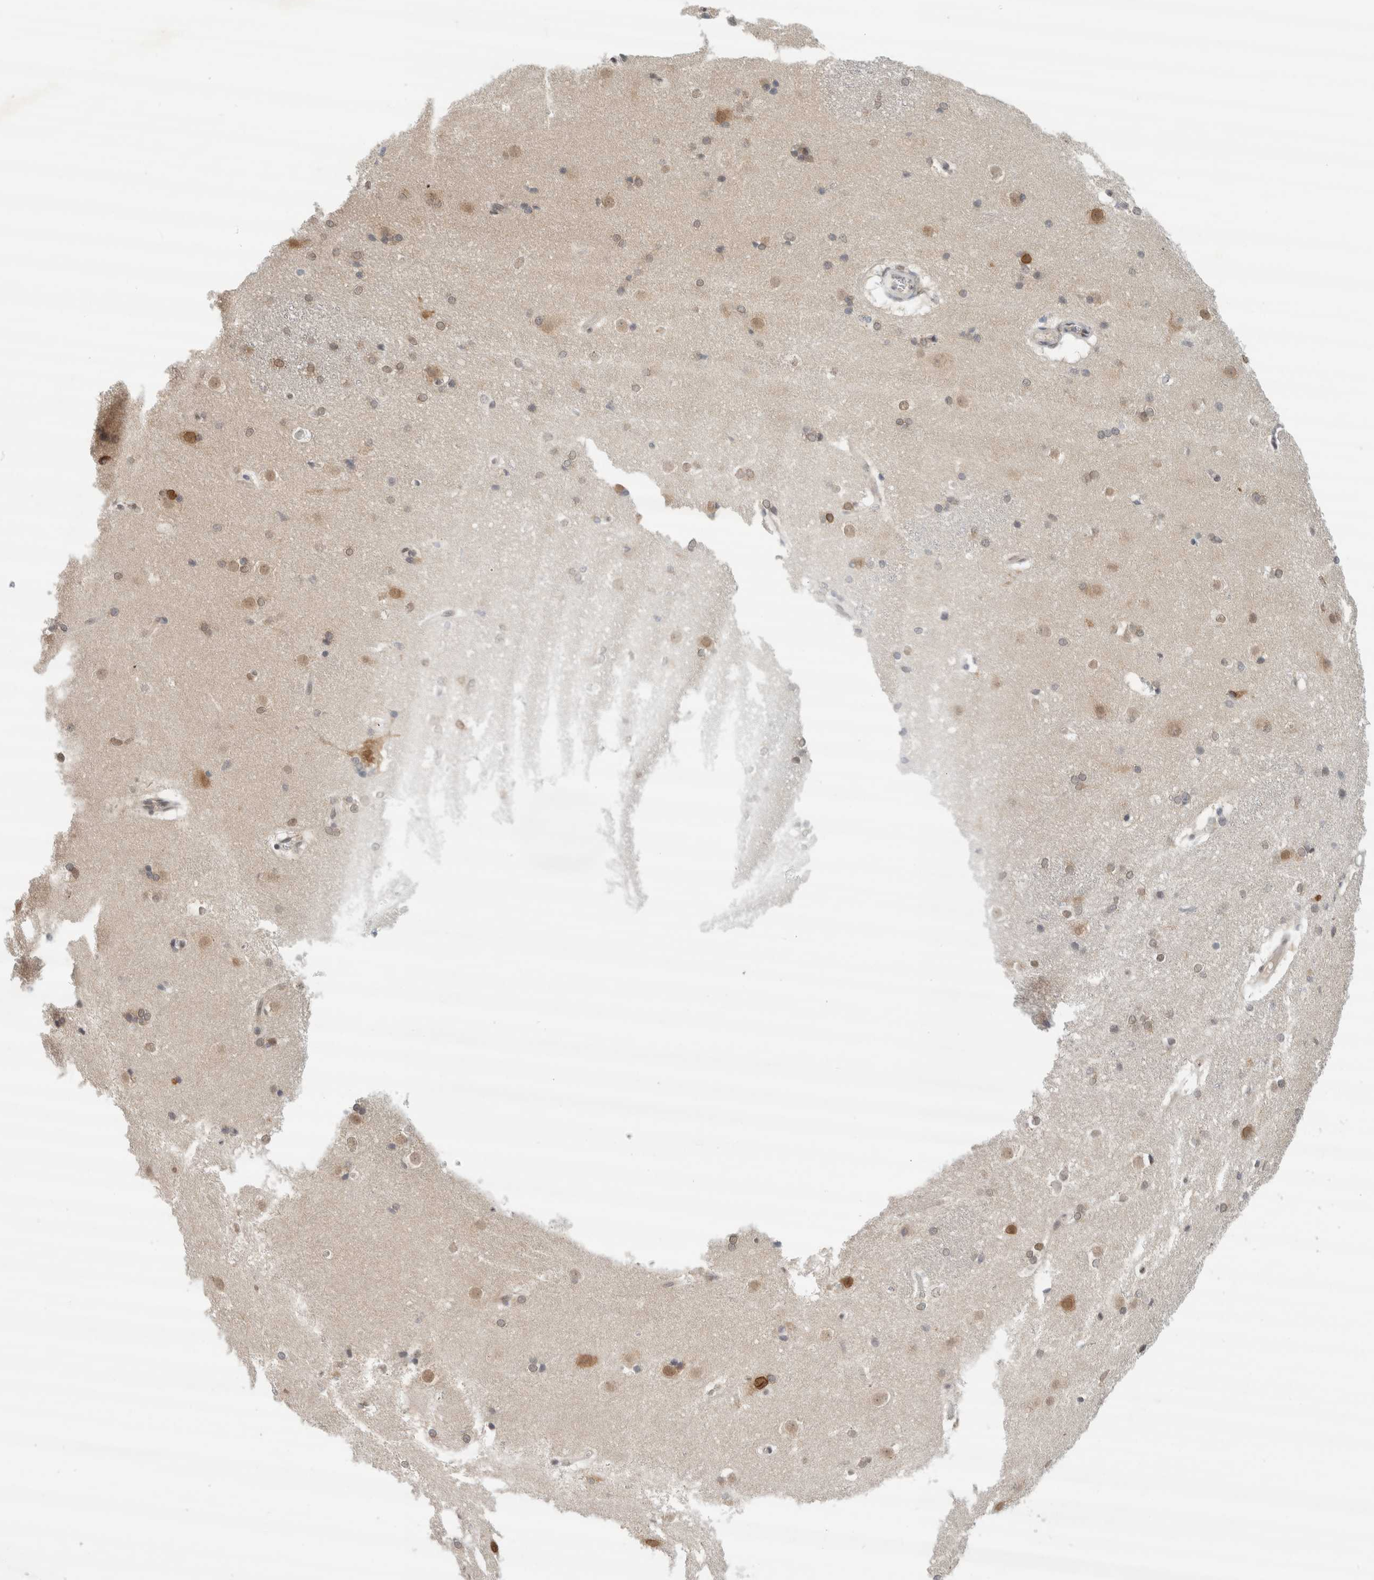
{"staining": {"intensity": "weak", "quantity": "<25%", "location": "nuclear"}, "tissue": "caudate", "cell_type": "Glial cells", "image_type": "normal", "snomed": [{"axis": "morphology", "description": "Normal tissue, NOS"}, {"axis": "topography", "description": "Lateral ventricle wall"}], "caption": "This is an IHC micrograph of normal caudate. There is no expression in glial cells.", "gene": "EIF4G3", "patient": {"sex": "female", "age": 19}}